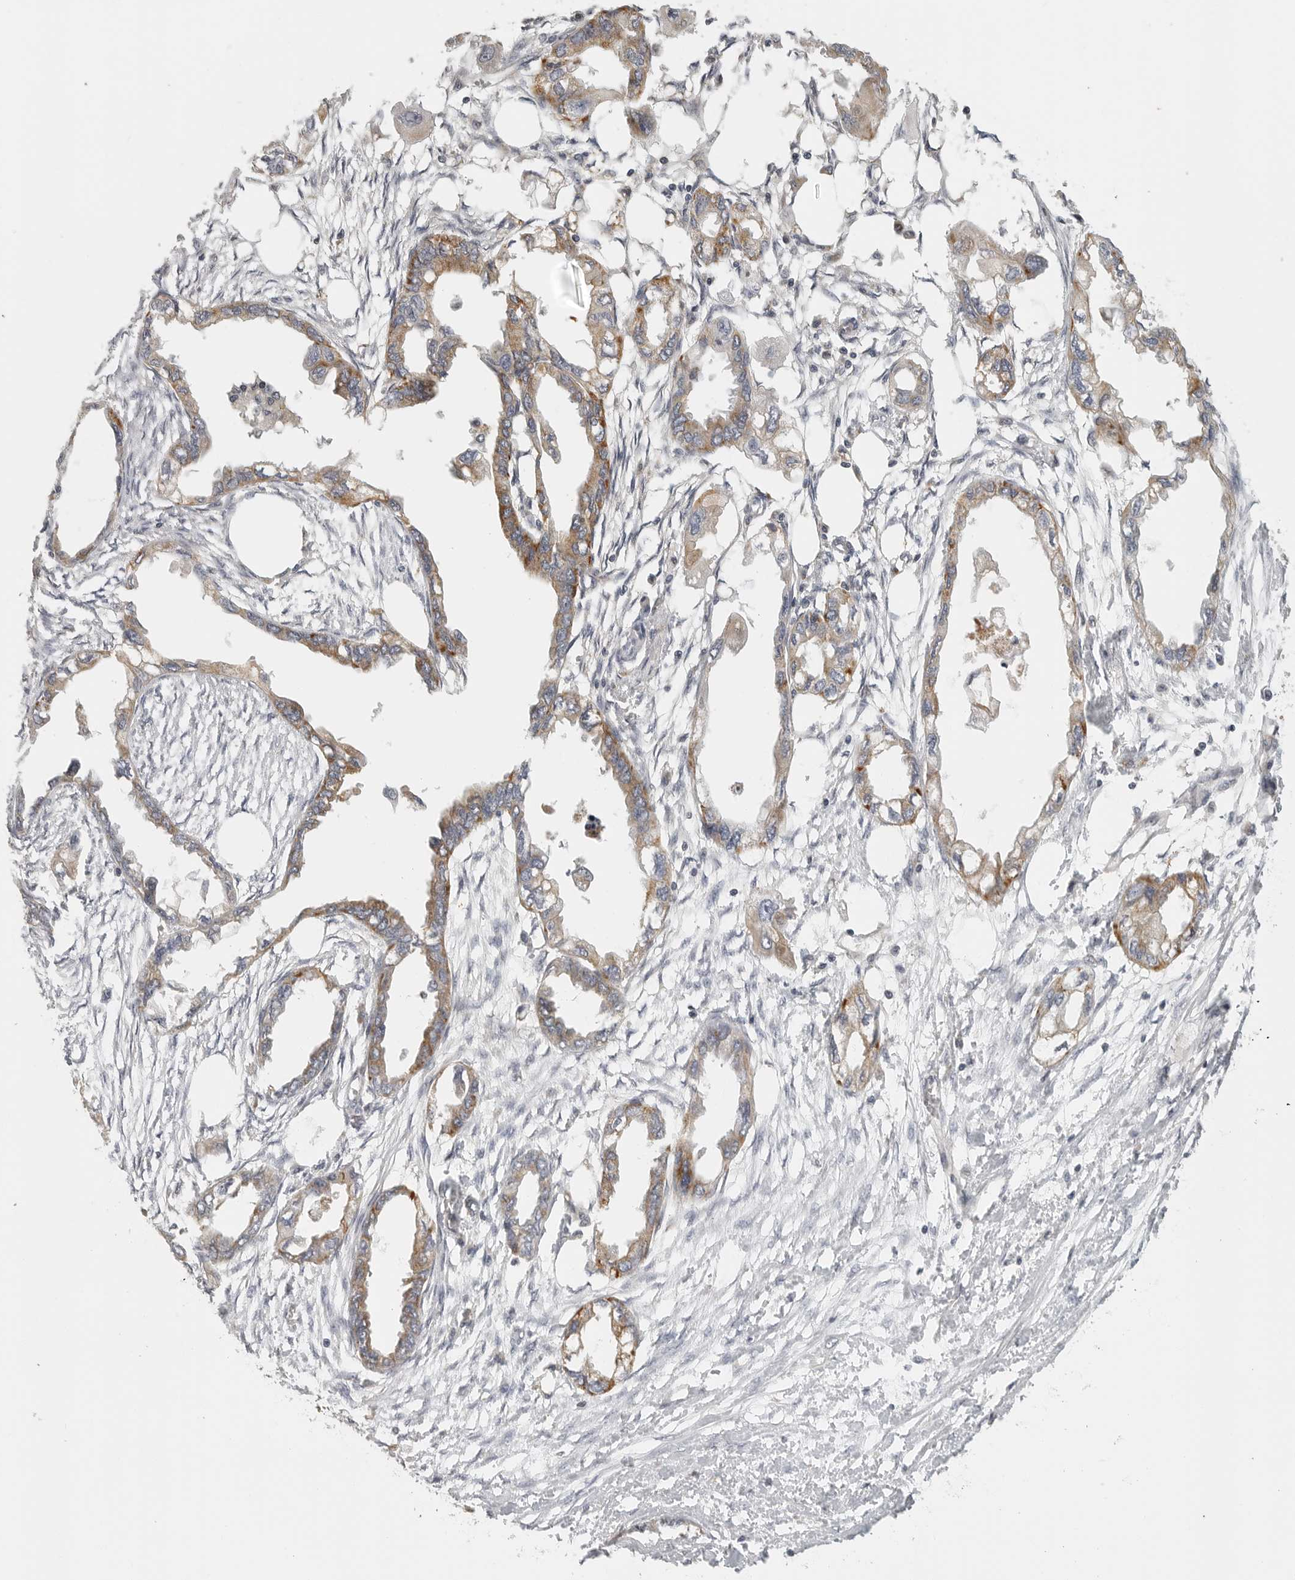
{"staining": {"intensity": "moderate", "quantity": "25%-75%", "location": "cytoplasmic/membranous"}, "tissue": "endometrial cancer", "cell_type": "Tumor cells", "image_type": "cancer", "snomed": [{"axis": "morphology", "description": "Adenocarcinoma, NOS"}, {"axis": "morphology", "description": "Adenocarcinoma, metastatic, NOS"}, {"axis": "topography", "description": "Adipose tissue"}, {"axis": "topography", "description": "Endometrium"}], "caption": "Protein staining demonstrates moderate cytoplasmic/membranous positivity in approximately 25%-75% of tumor cells in endometrial cancer.", "gene": "RXFP3", "patient": {"sex": "female", "age": 67}}